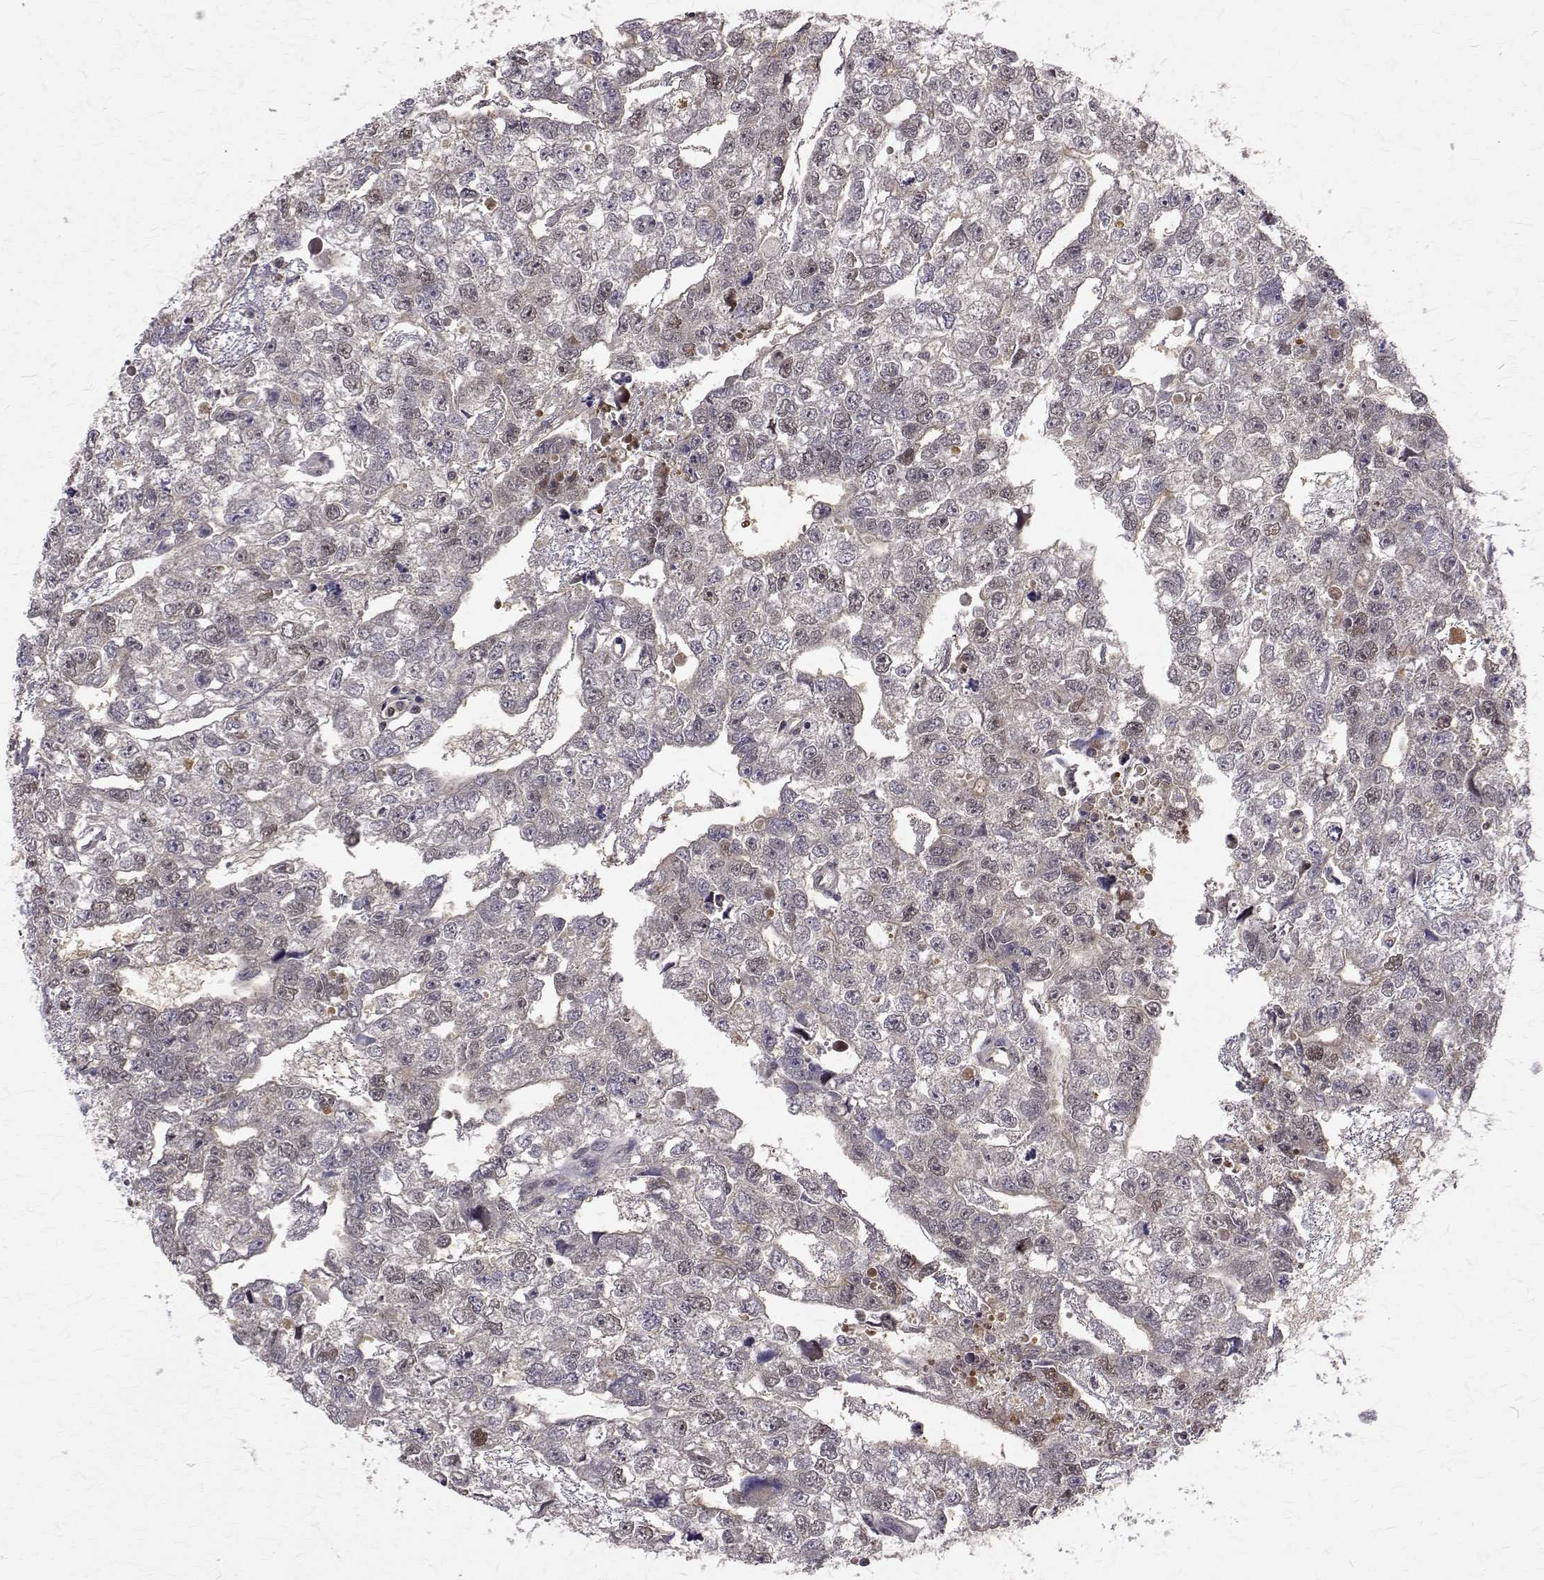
{"staining": {"intensity": "weak", "quantity": "<25%", "location": "cytoplasmic/membranous,nuclear"}, "tissue": "testis cancer", "cell_type": "Tumor cells", "image_type": "cancer", "snomed": [{"axis": "morphology", "description": "Carcinoma, Embryonal, NOS"}, {"axis": "morphology", "description": "Teratoma, malignant, NOS"}, {"axis": "topography", "description": "Testis"}], "caption": "This is an immunohistochemistry micrograph of testis embryonal carcinoma. There is no positivity in tumor cells.", "gene": "NIF3L1", "patient": {"sex": "male", "age": 44}}